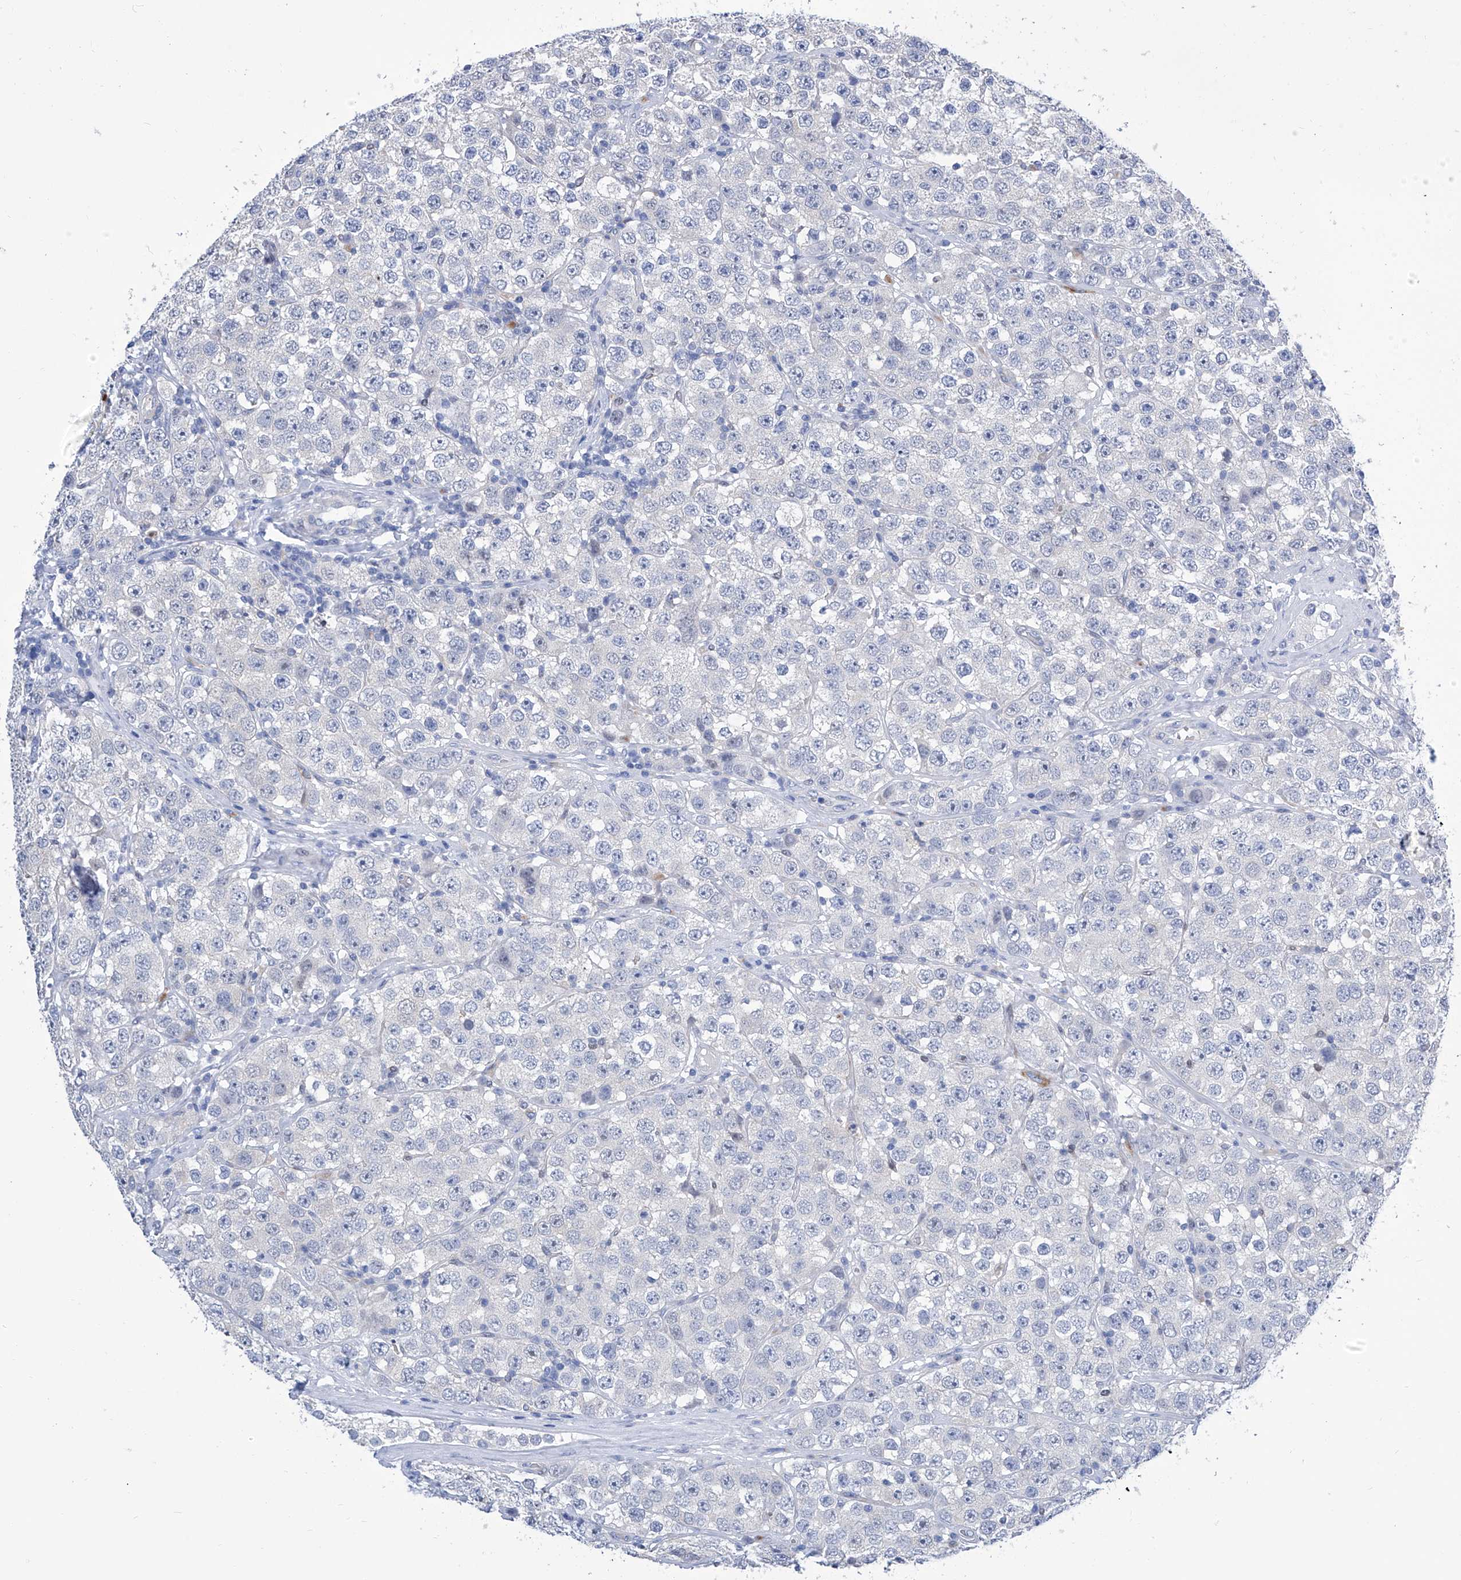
{"staining": {"intensity": "negative", "quantity": "none", "location": "none"}, "tissue": "testis cancer", "cell_type": "Tumor cells", "image_type": "cancer", "snomed": [{"axis": "morphology", "description": "Seminoma, NOS"}, {"axis": "topography", "description": "Testis"}], "caption": "This is a micrograph of IHC staining of testis cancer (seminoma), which shows no expression in tumor cells.", "gene": "IMPA2", "patient": {"sex": "male", "age": 28}}